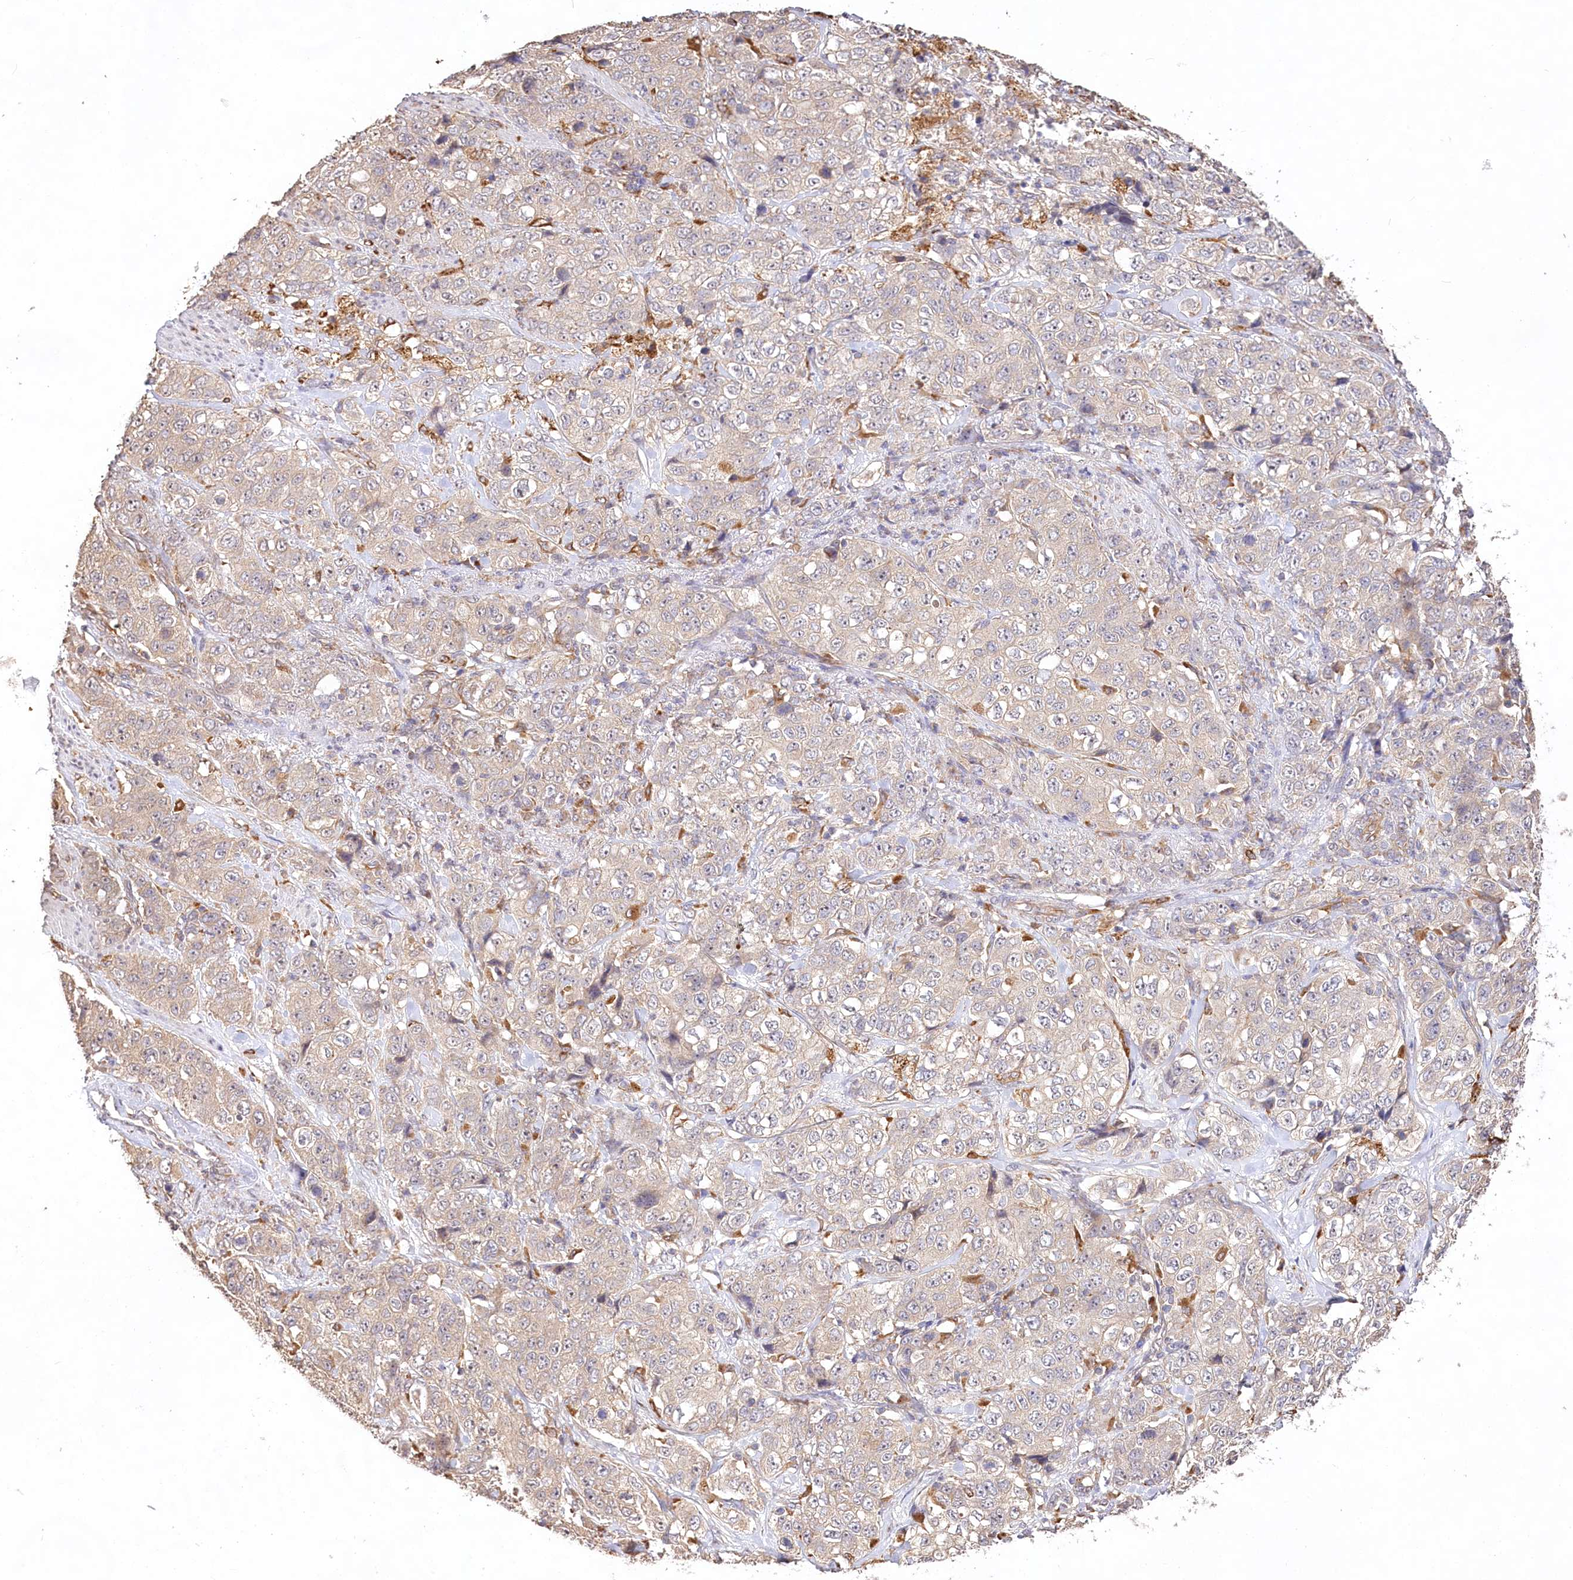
{"staining": {"intensity": "weak", "quantity": "25%-75%", "location": "cytoplasmic/membranous"}, "tissue": "stomach cancer", "cell_type": "Tumor cells", "image_type": "cancer", "snomed": [{"axis": "morphology", "description": "Adenocarcinoma, NOS"}, {"axis": "topography", "description": "Stomach"}], "caption": "Immunohistochemical staining of stomach adenocarcinoma displays low levels of weak cytoplasmic/membranous protein positivity in about 25%-75% of tumor cells. The protein is stained brown, and the nuclei are stained in blue (DAB IHC with brightfield microscopy, high magnification).", "gene": "DMXL1", "patient": {"sex": "male", "age": 48}}